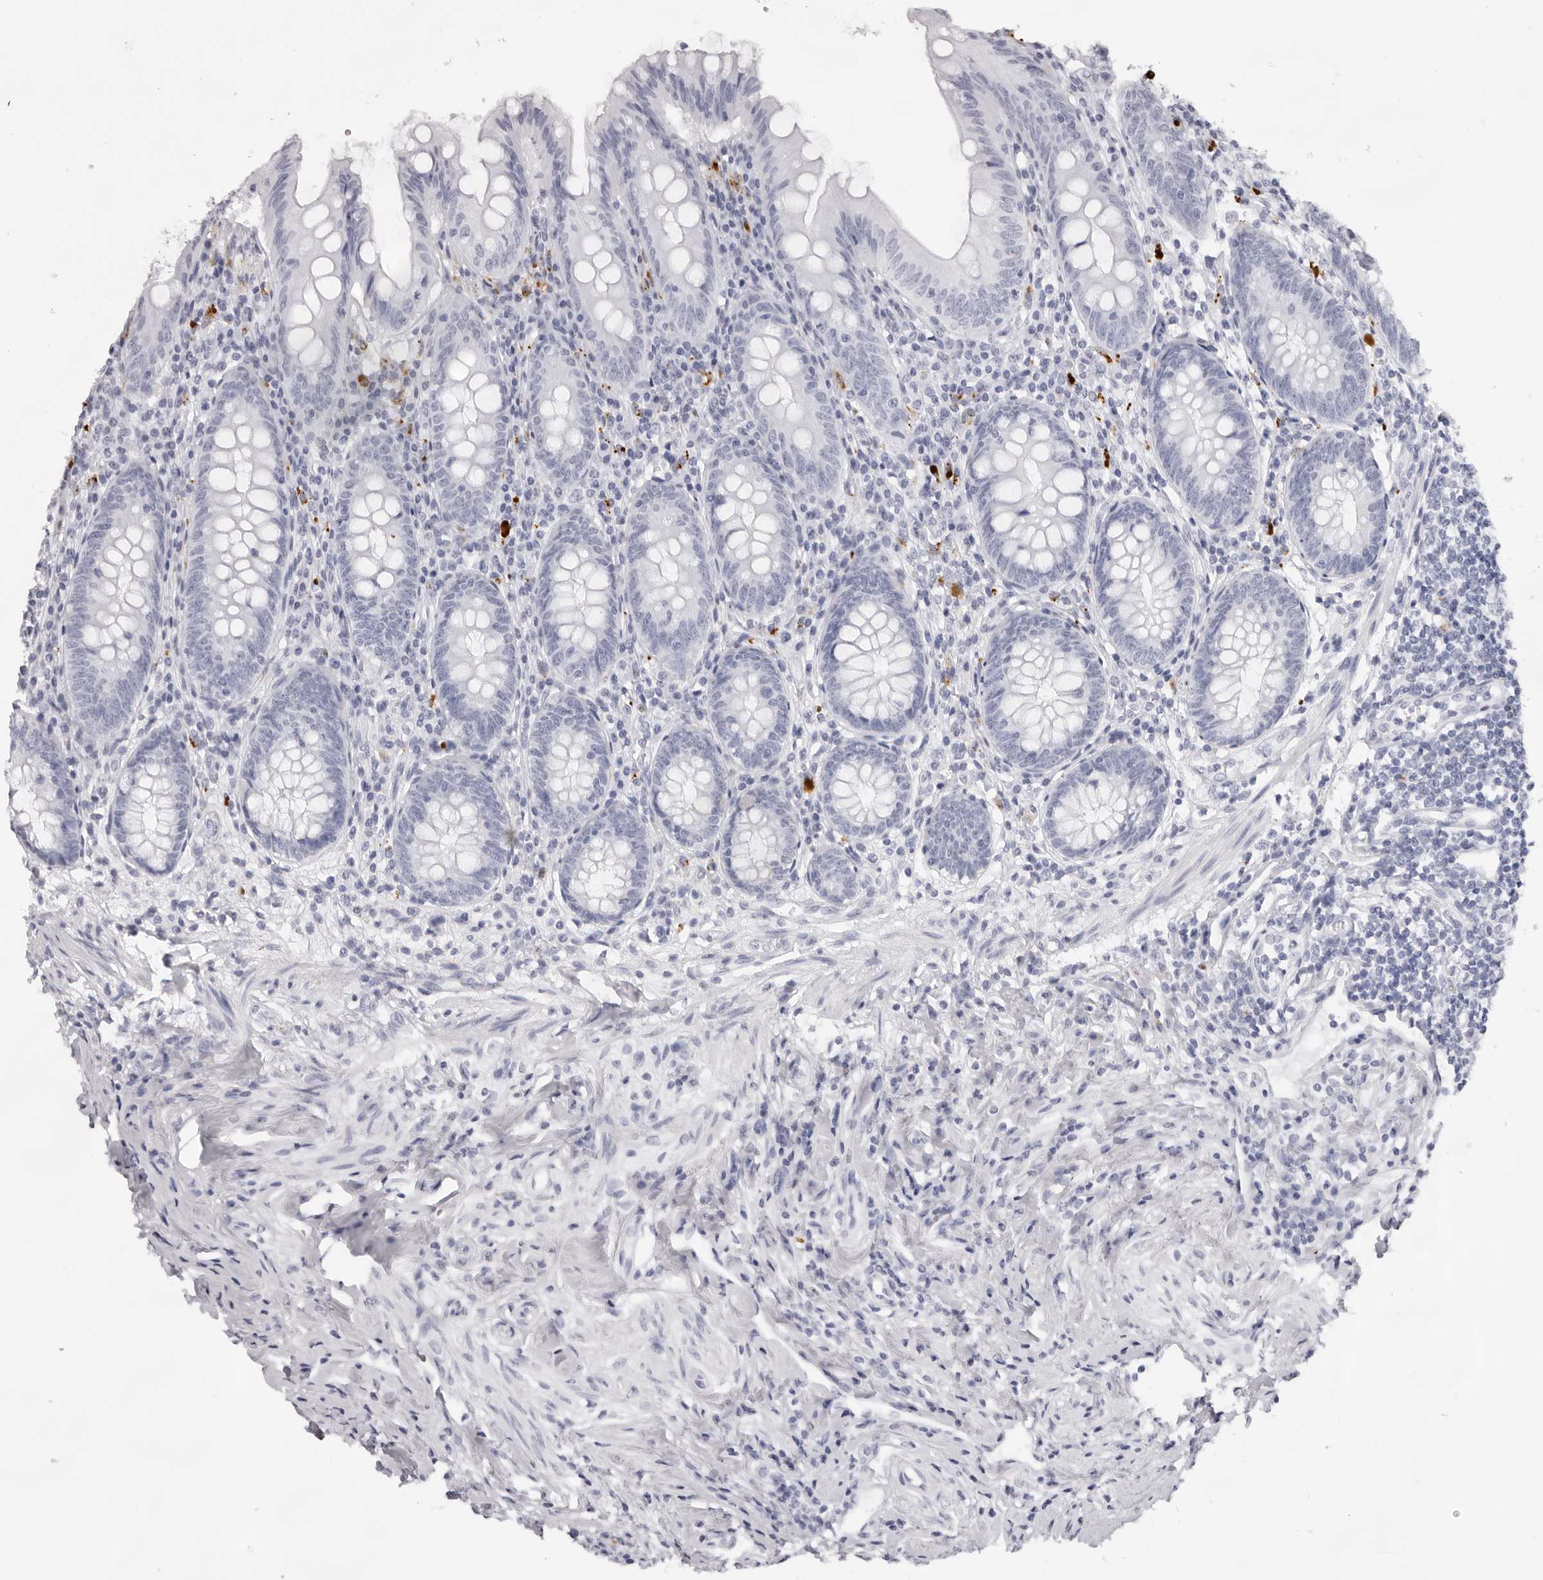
{"staining": {"intensity": "negative", "quantity": "none", "location": "none"}, "tissue": "appendix", "cell_type": "Glandular cells", "image_type": "normal", "snomed": [{"axis": "morphology", "description": "Normal tissue, NOS"}, {"axis": "topography", "description": "Appendix"}], "caption": "Immunohistochemistry of benign human appendix demonstrates no expression in glandular cells.", "gene": "RHO", "patient": {"sex": "female", "age": 54}}